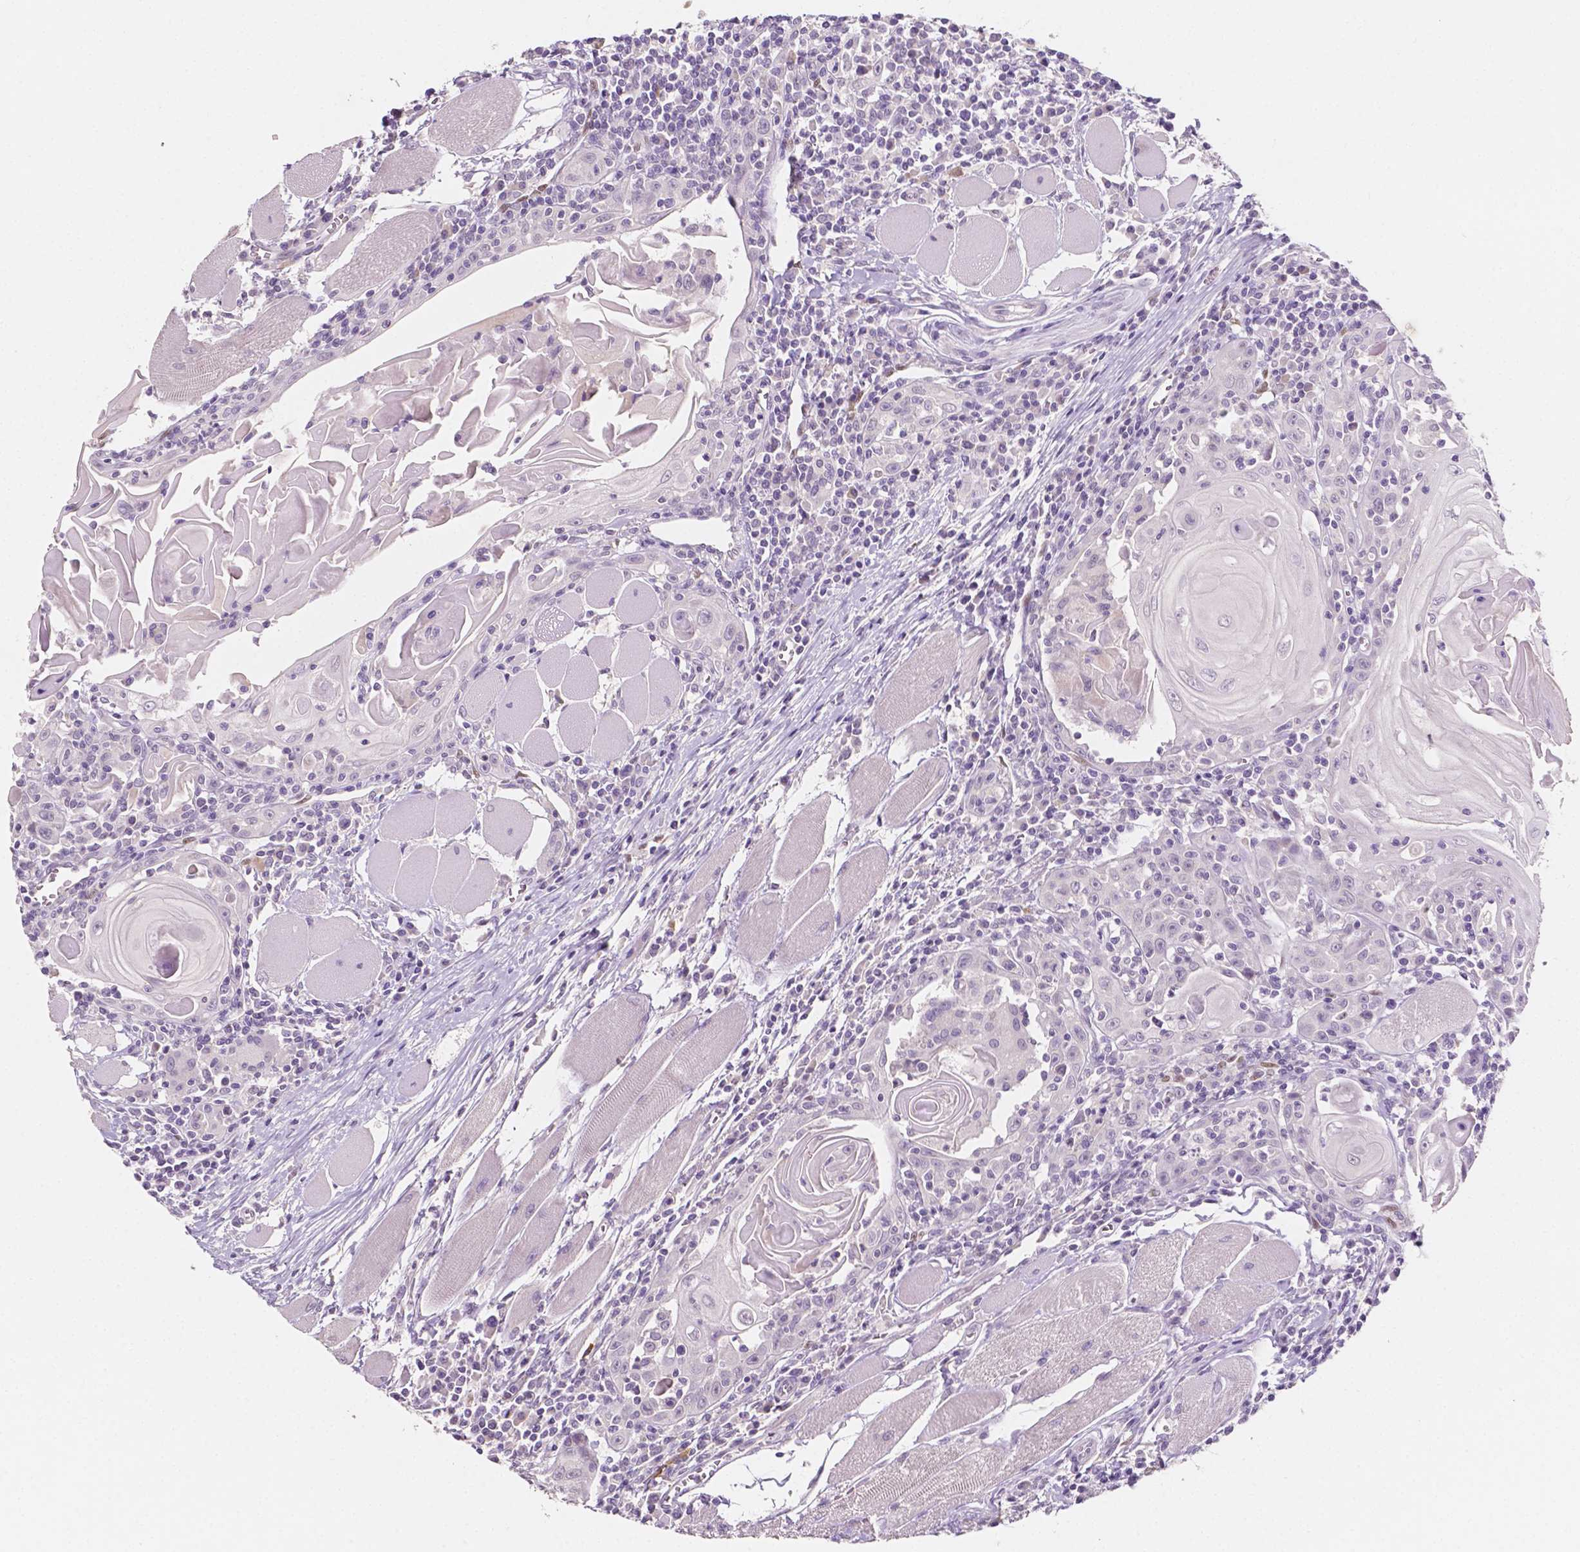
{"staining": {"intensity": "negative", "quantity": "none", "location": "none"}, "tissue": "head and neck cancer", "cell_type": "Tumor cells", "image_type": "cancer", "snomed": [{"axis": "morphology", "description": "Normal tissue, NOS"}, {"axis": "morphology", "description": "Squamous cell carcinoma, NOS"}, {"axis": "topography", "description": "Oral tissue"}, {"axis": "topography", "description": "Head-Neck"}], "caption": "High power microscopy photomicrograph of an immunohistochemistry image of head and neck cancer (squamous cell carcinoma), revealing no significant expression in tumor cells.", "gene": "TAL1", "patient": {"sex": "male", "age": 52}}